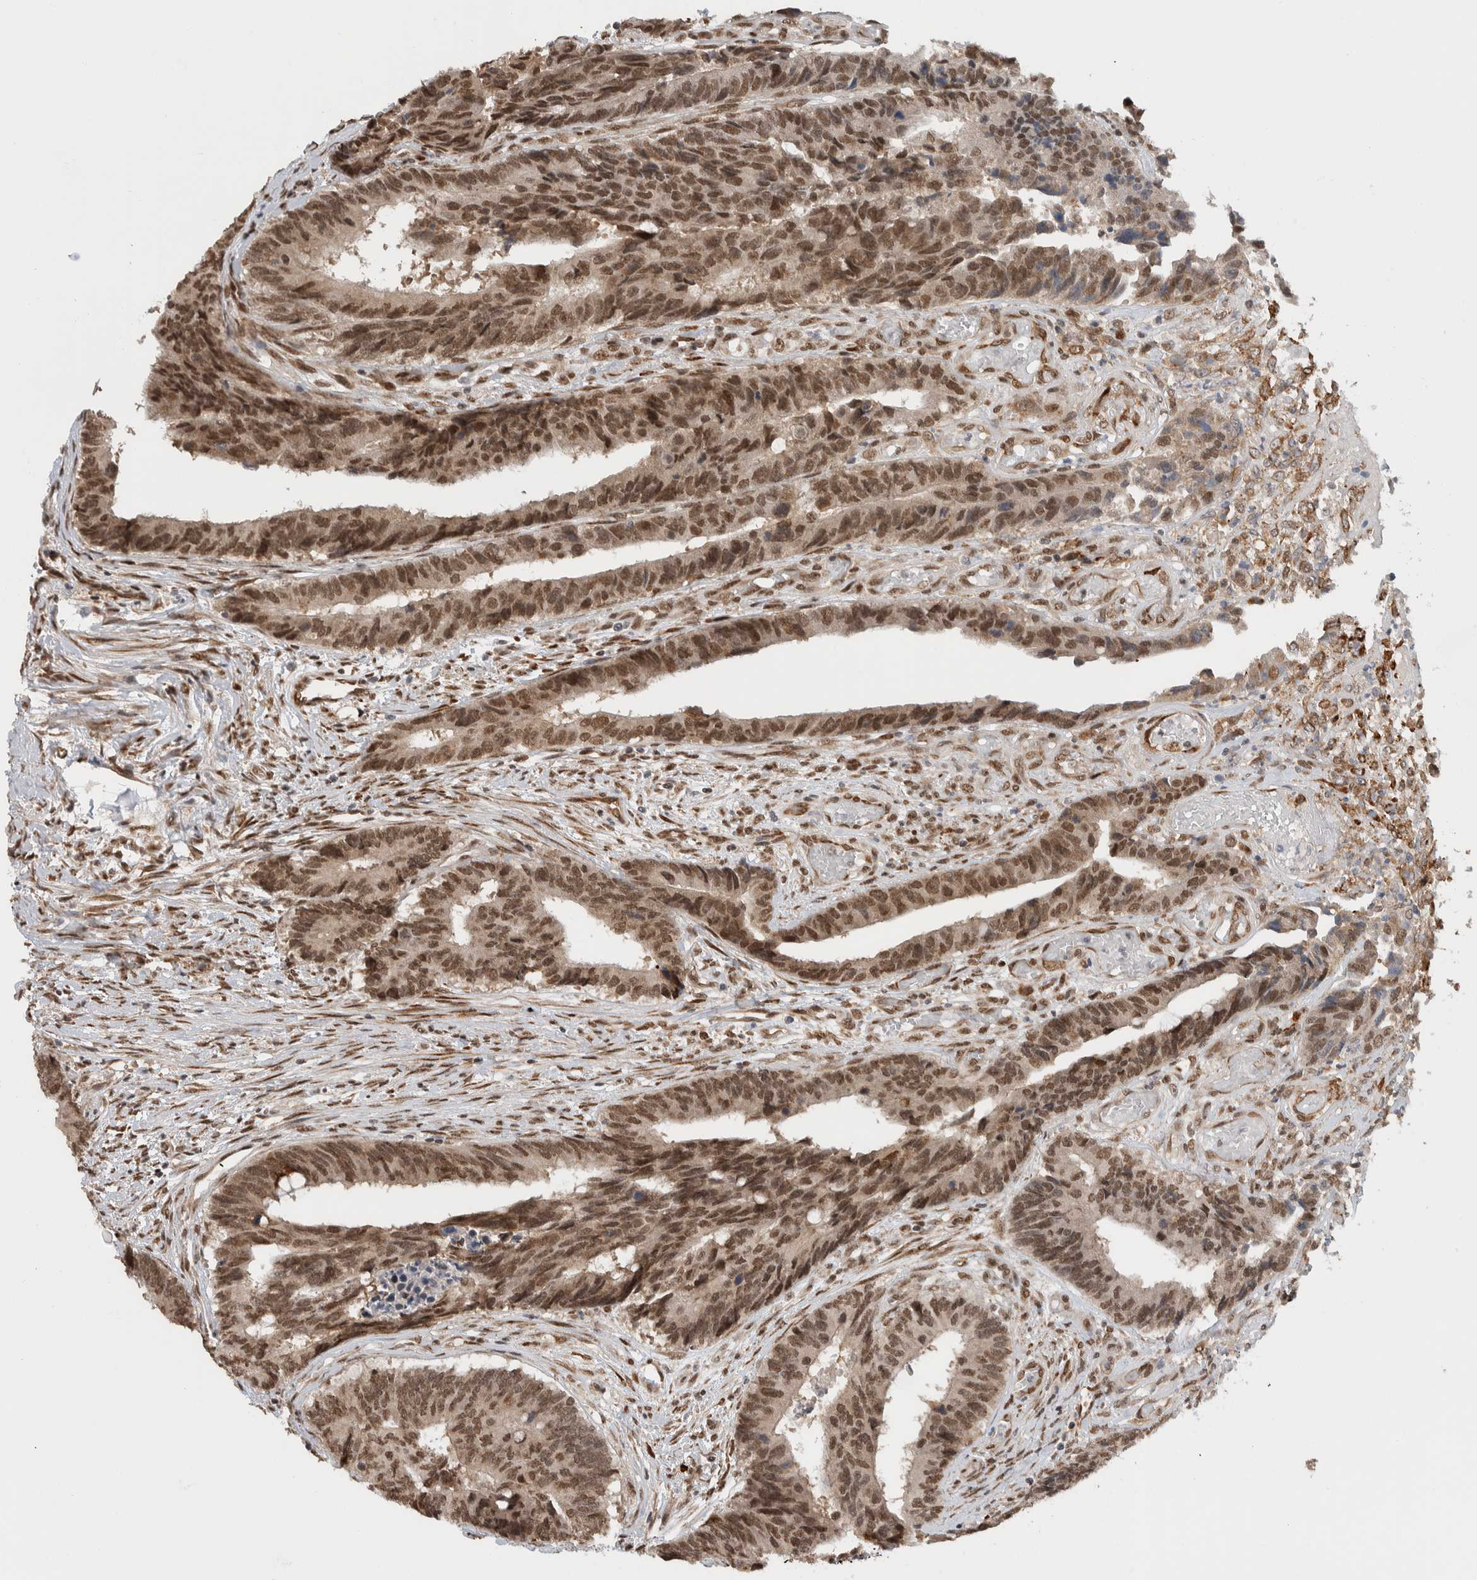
{"staining": {"intensity": "moderate", "quantity": ">75%", "location": "cytoplasmic/membranous,nuclear"}, "tissue": "colorectal cancer", "cell_type": "Tumor cells", "image_type": "cancer", "snomed": [{"axis": "morphology", "description": "Adenocarcinoma, NOS"}, {"axis": "topography", "description": "Rectum"}], "caption": "Moderate cytoplasmic/membranous and nuclear expression for a protein is present in approximately >75% of tumor cells of adenocarcinoma (colorectal) using IHC.", "gene": "TNRC18", "patient": {"sex": "male", "age": 84}}